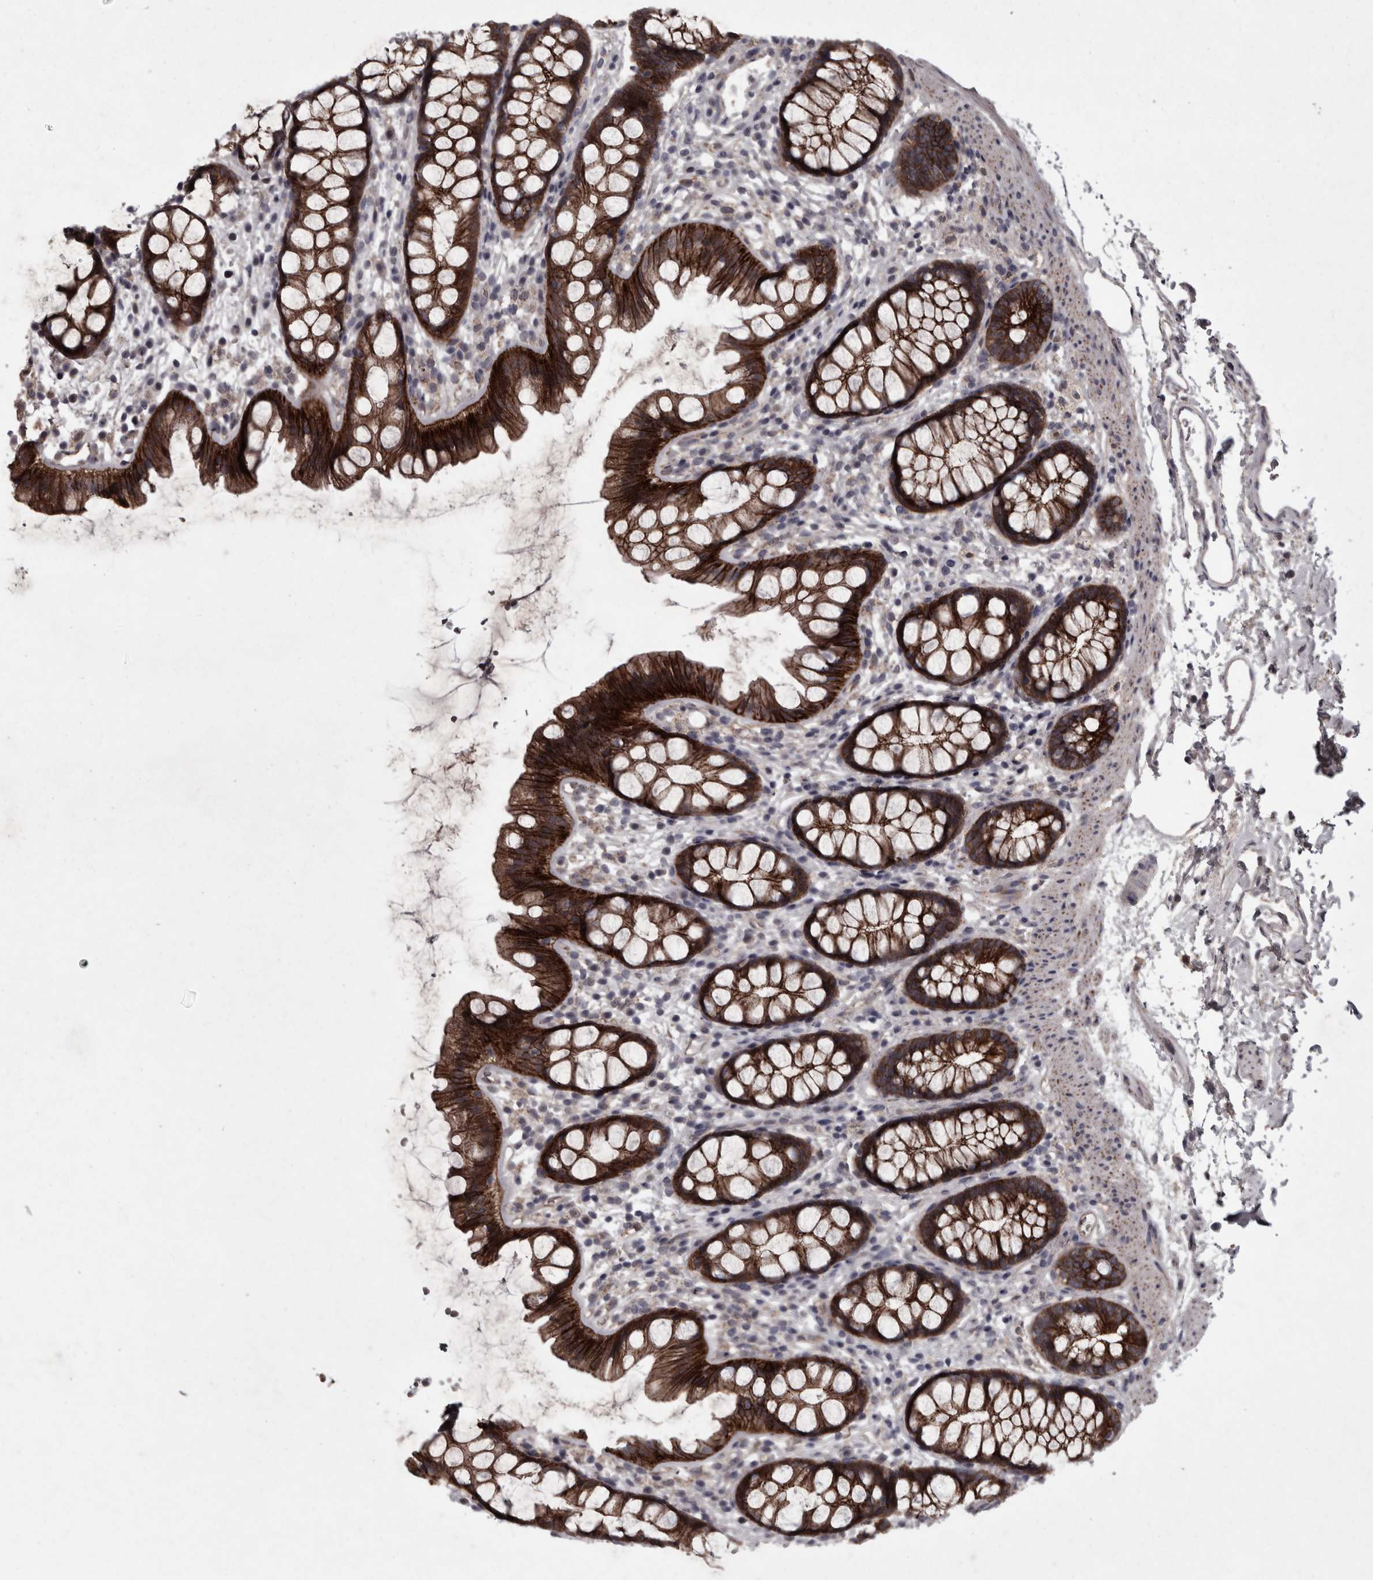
{"staining": {"intensity": "strong", "quantity": ">75%", "location": "cytoplasmic/membranous"}, "tissue": "rectum", "cell_type": "Glandular cells", "image_type": "normal", "snomed": [{"axis": "morphology", "description": "Normal tissue, NOS"}, {"axis": "topography", "description": "Rectum"}], "caption": "Protein expression analysis of unremarkable rectum reveals strong cytoplasmic/membranous staining in approximately >75% of glandular cells.", "gene": "PCDH17", "patient": {"sex": "female", "age": 65}}